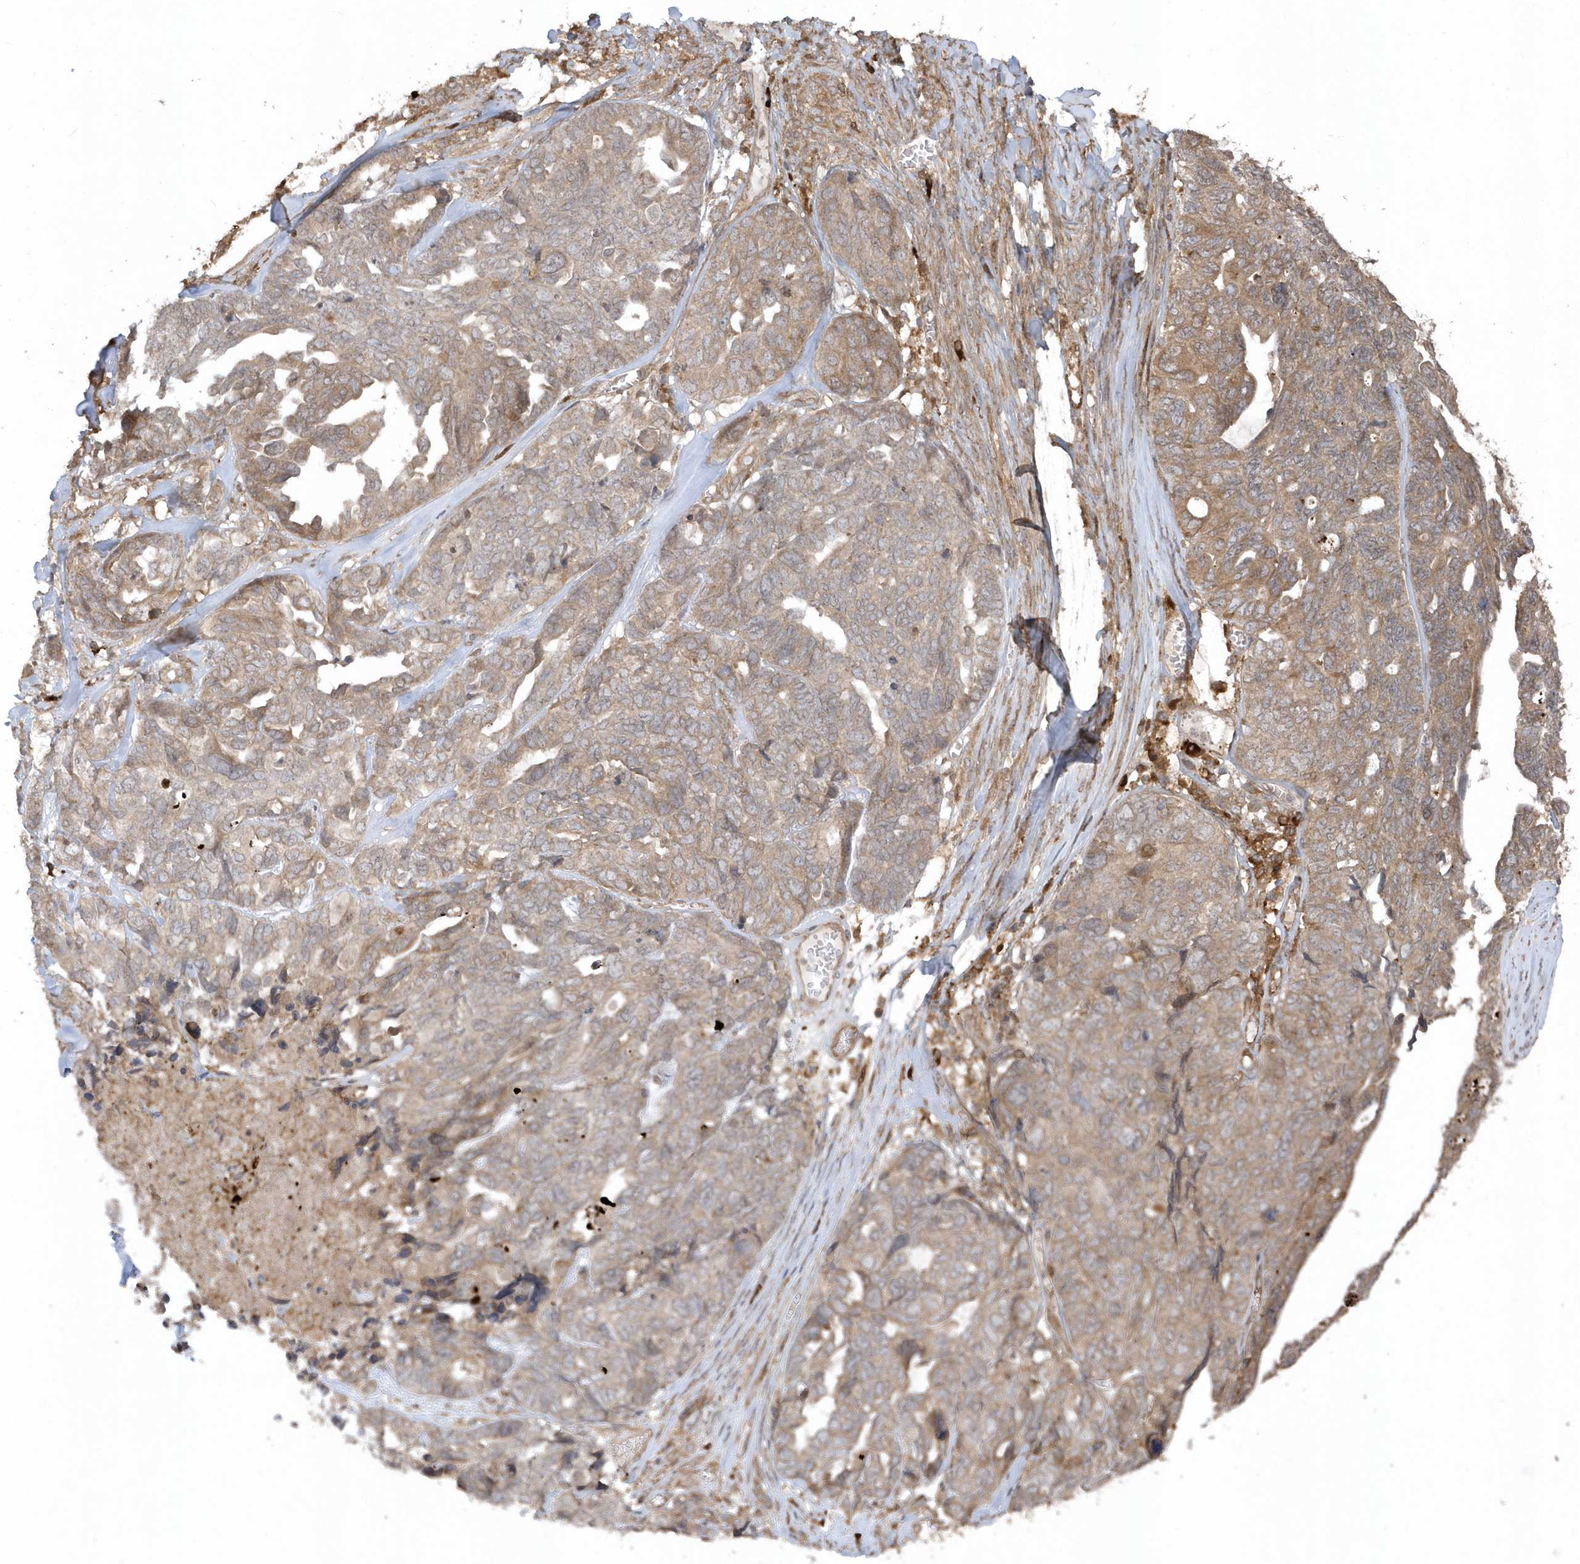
{"staining": {"intensity": "weak", "quantity": ">75%", "location": "cytoplasmic/membranous"}, "tissue": "ovarian cancer", "cell_type": "Tumor cells", "image_type": "cancer", "snomed": [{"axis": "morphology", "description": "Cystadenocarcinoma, serous, NOS"}, {"axis": "topography", "description": "Ovary"}], "caption": "Immunohistochemistry (IHC) histopathology image of human serous cystadenocarcinoma (ovarian) stained for a protein (brown), which reveals low levels of weak cytoplasmic/membranous expression in approximately >75% of tumor cells.", "gene": "HERPUD1", "patient": {"sex": "female", "age": 79}}